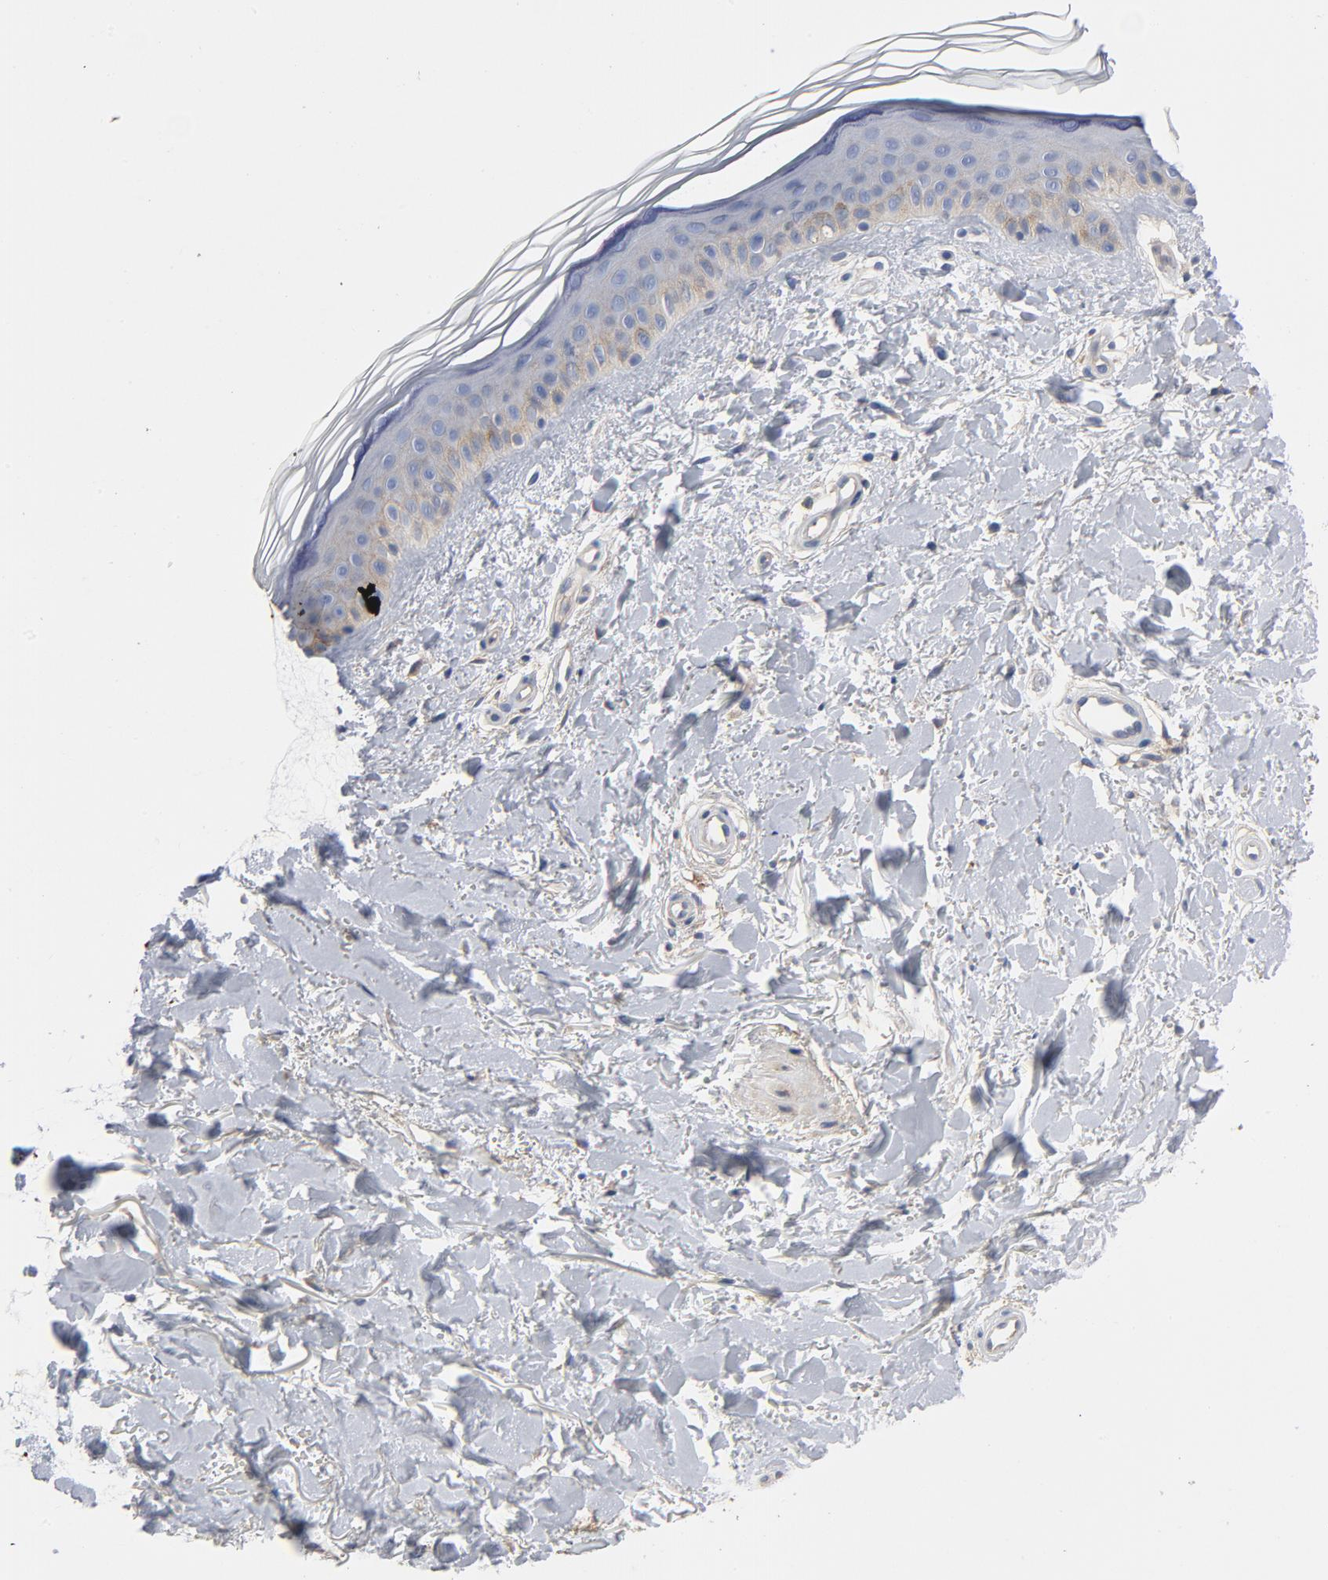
{"staining": {"intensity": "negative", "quantity": "none", "location": "none"}, "tissue": "skin", "cell_type": "Fibroblasts", "image_type": "normal", "snomed": [{"axis": "morphology", "description": "Normal tissue, NOS"}, {"axis": "topography", "description": "Skin"}], "caption": "The IHC histopathology image has no significant expression in fibroblasts of skin.", "gene": "SRC", "patient": {"sex": "female", "age": 19}}